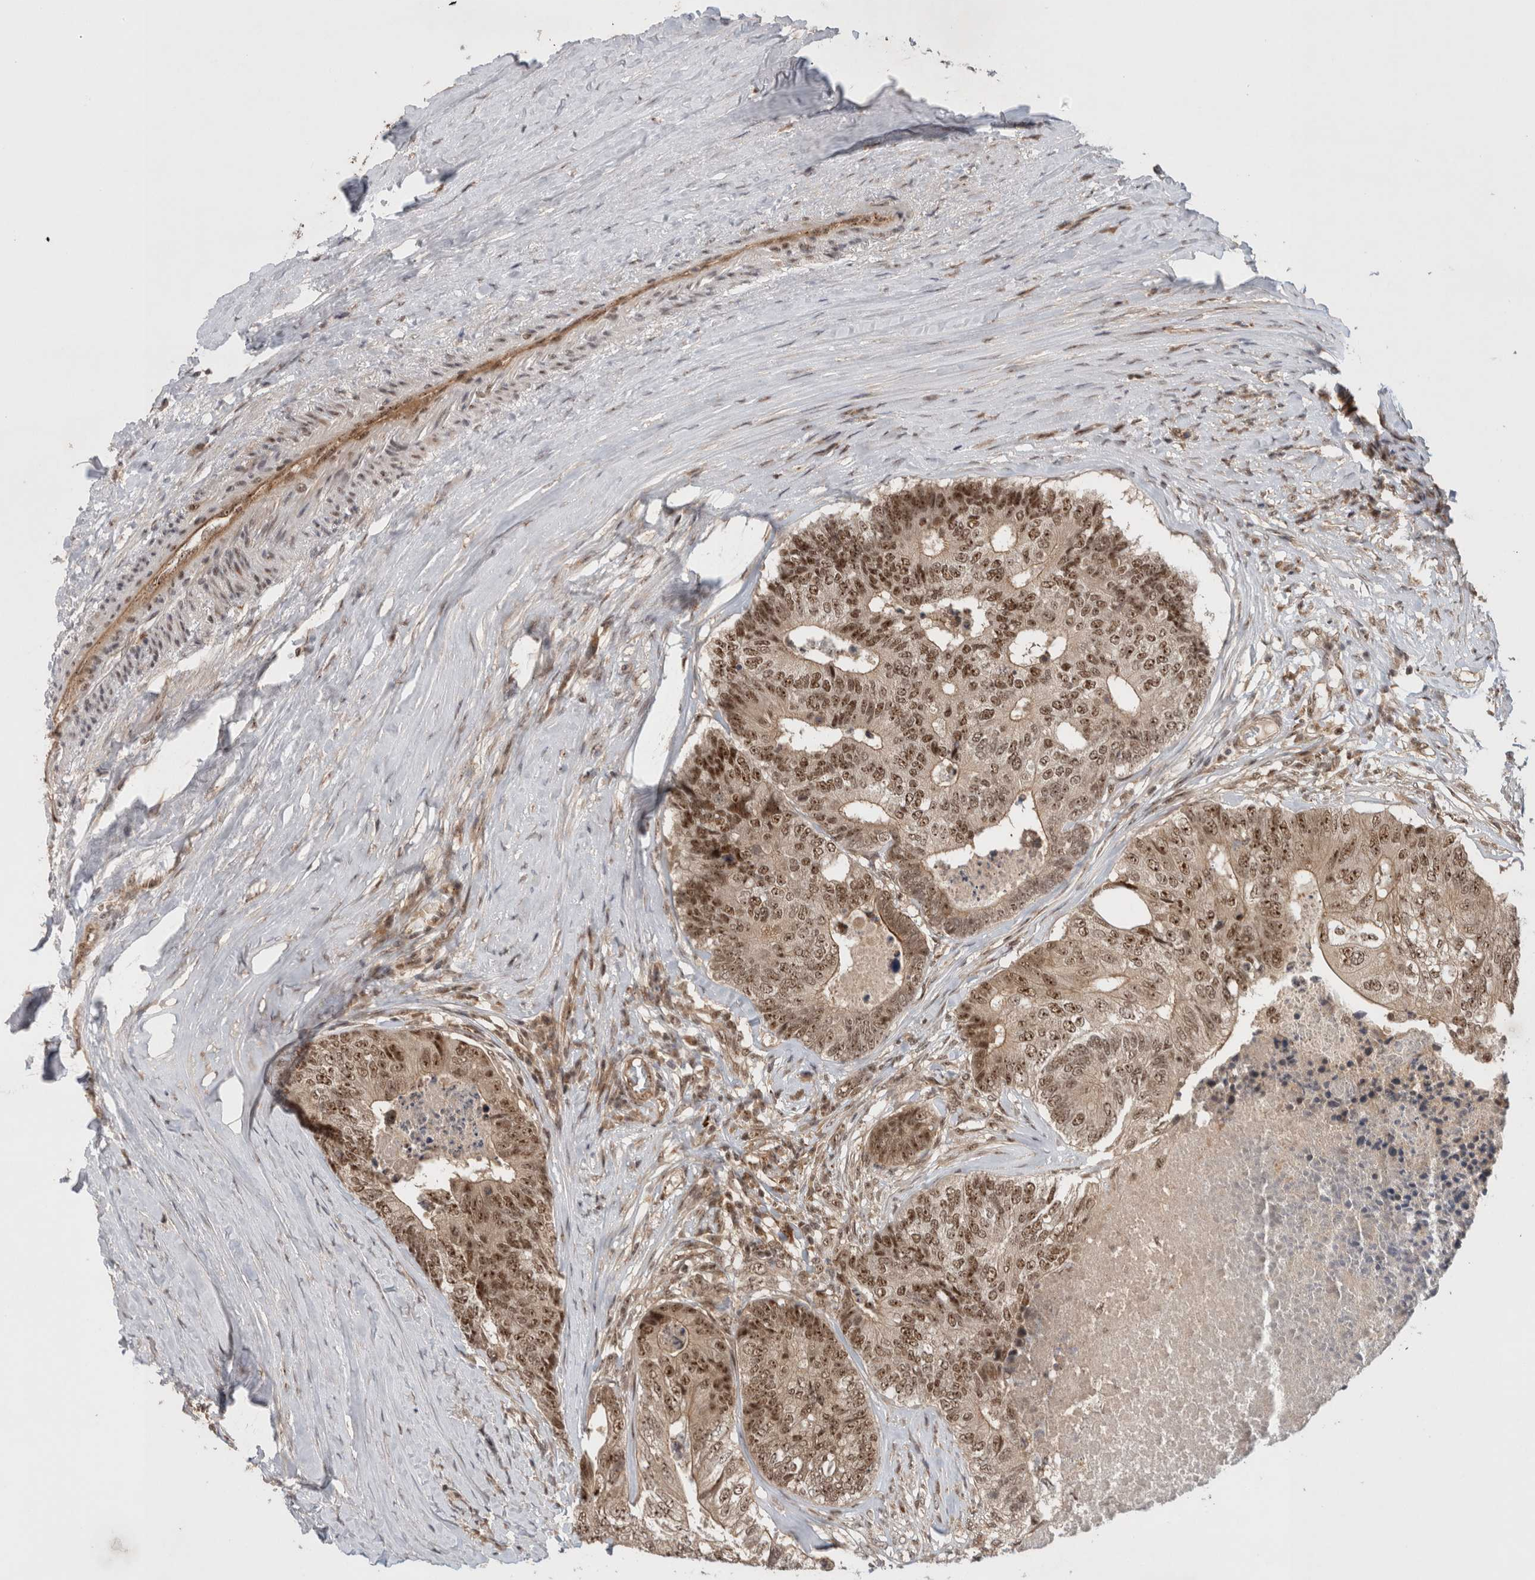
{"staining": {"intensity": "moderate", "quantity": ">75%", "location": "nuclear"}, "tissue": "colorectal cancer", "cell_type": "Tumor cells", "image_type": "cancer", "snomed": [{"axis": "morphology", "description": "Adenocarcinoma, NOS"}, {"axis": "topography", "description": "Colon"}], "caption": "Moderate nuclear protein positivity is seen in about >75% of tumor cells in colorectal cancer (adenocarcinoma). Using DAB (brown) and hematoxylin (blue) stains, captured at high magnification using brightfield microscopy.", "gene": "MPHOSPH6", "patient": {"sex": "female", "age": 67}}